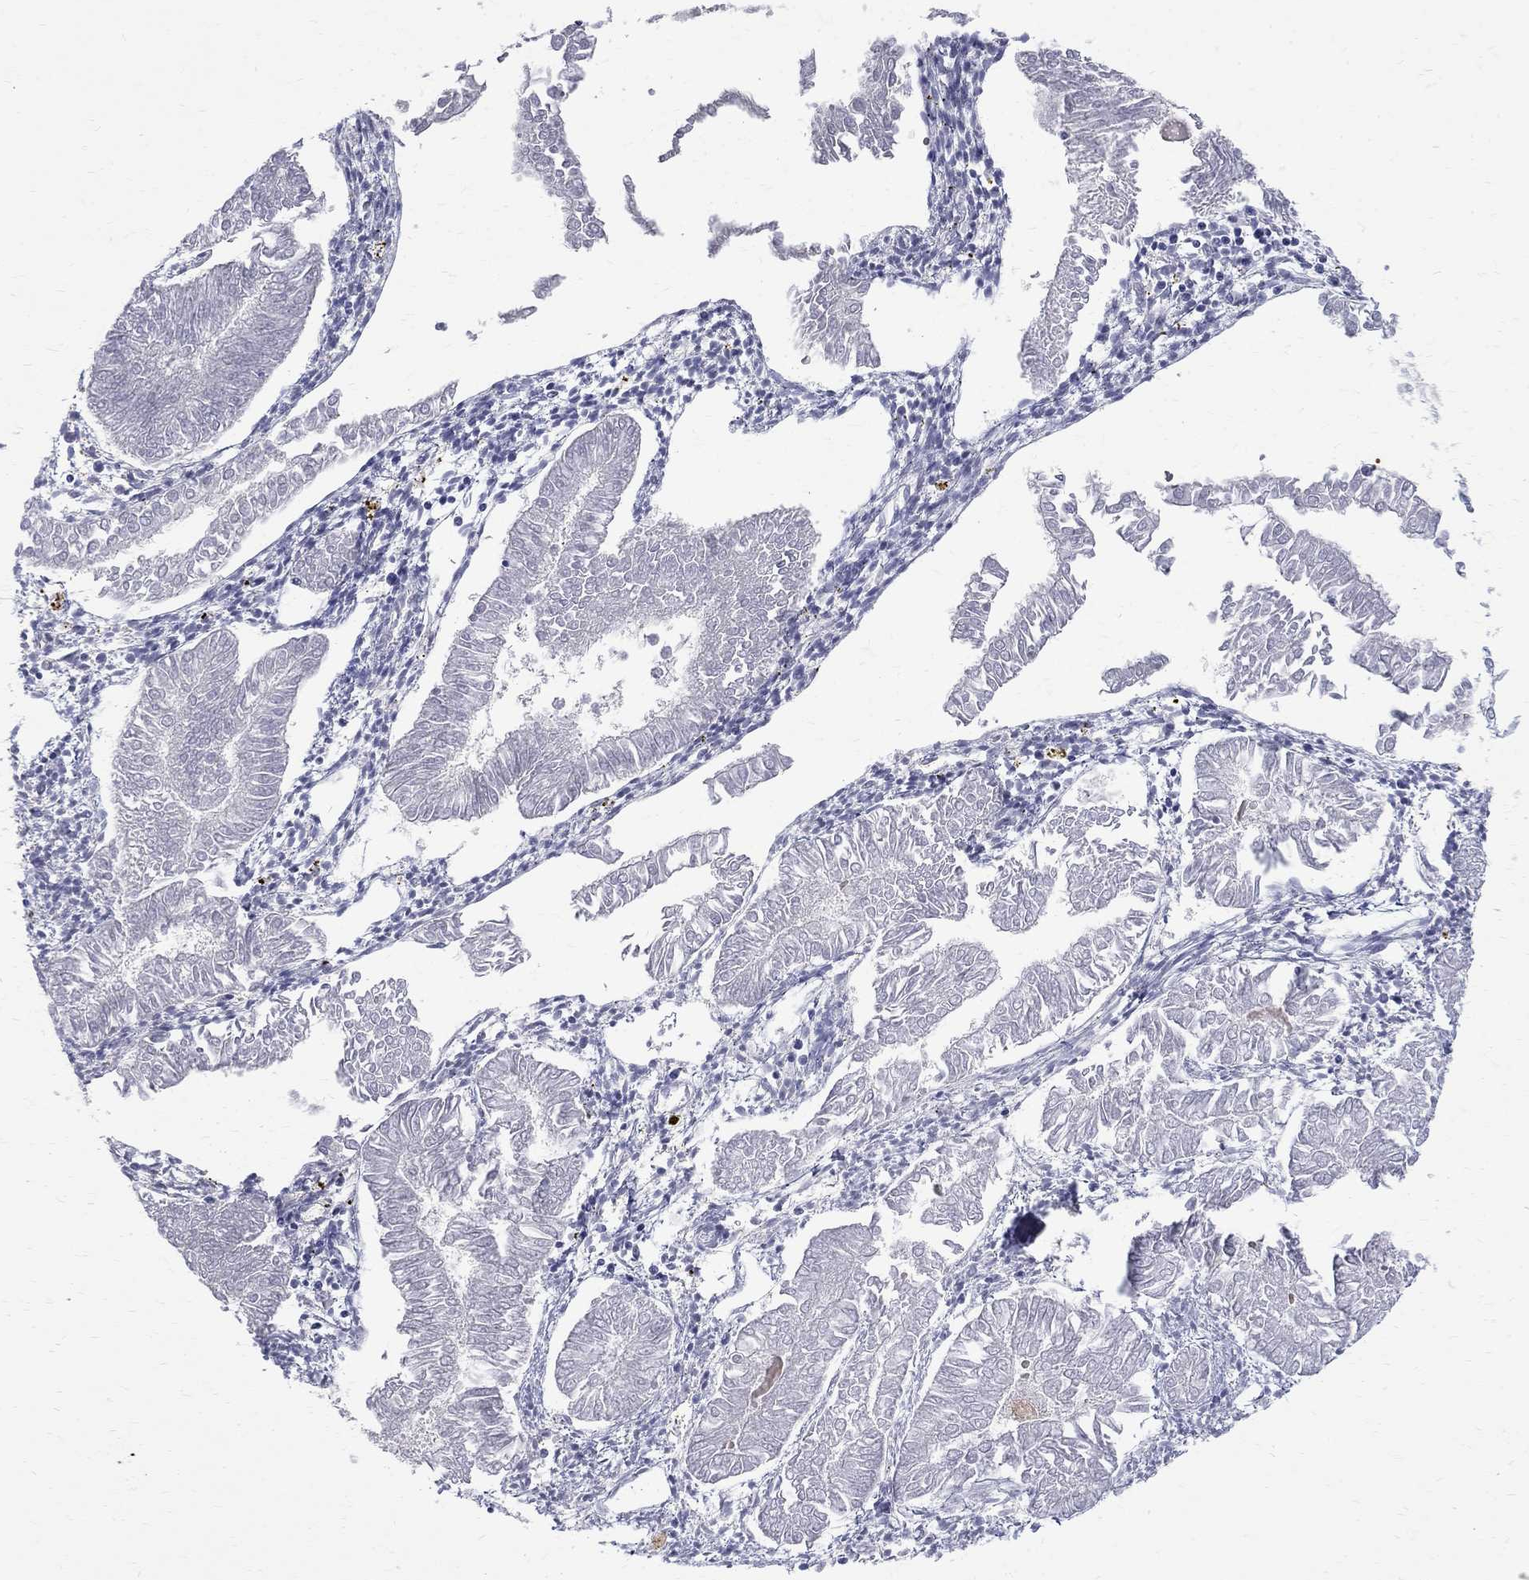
{"staining": {"intensity": "negative", "quantity": "none", "location": "none"}, "tissue": "endometrial cancer", "cell_type": "Tumor cells", "image_type": "cancer", "snomed": [{"axis": "morphology", "description": "Adenocarcinoma, NOS"}, {"axis": "topography", "description": "Endometrium"}], "caption": "High magnification brightfield microscopy of endometrial cancer stained with DAB (3,3'-diaminobenzidine) (brown) and counterstained with hematoxylin (blue): tumor cells show no significant positivity.", "gene": "AGER", "patient": {"sex": "female", "age": 53}}